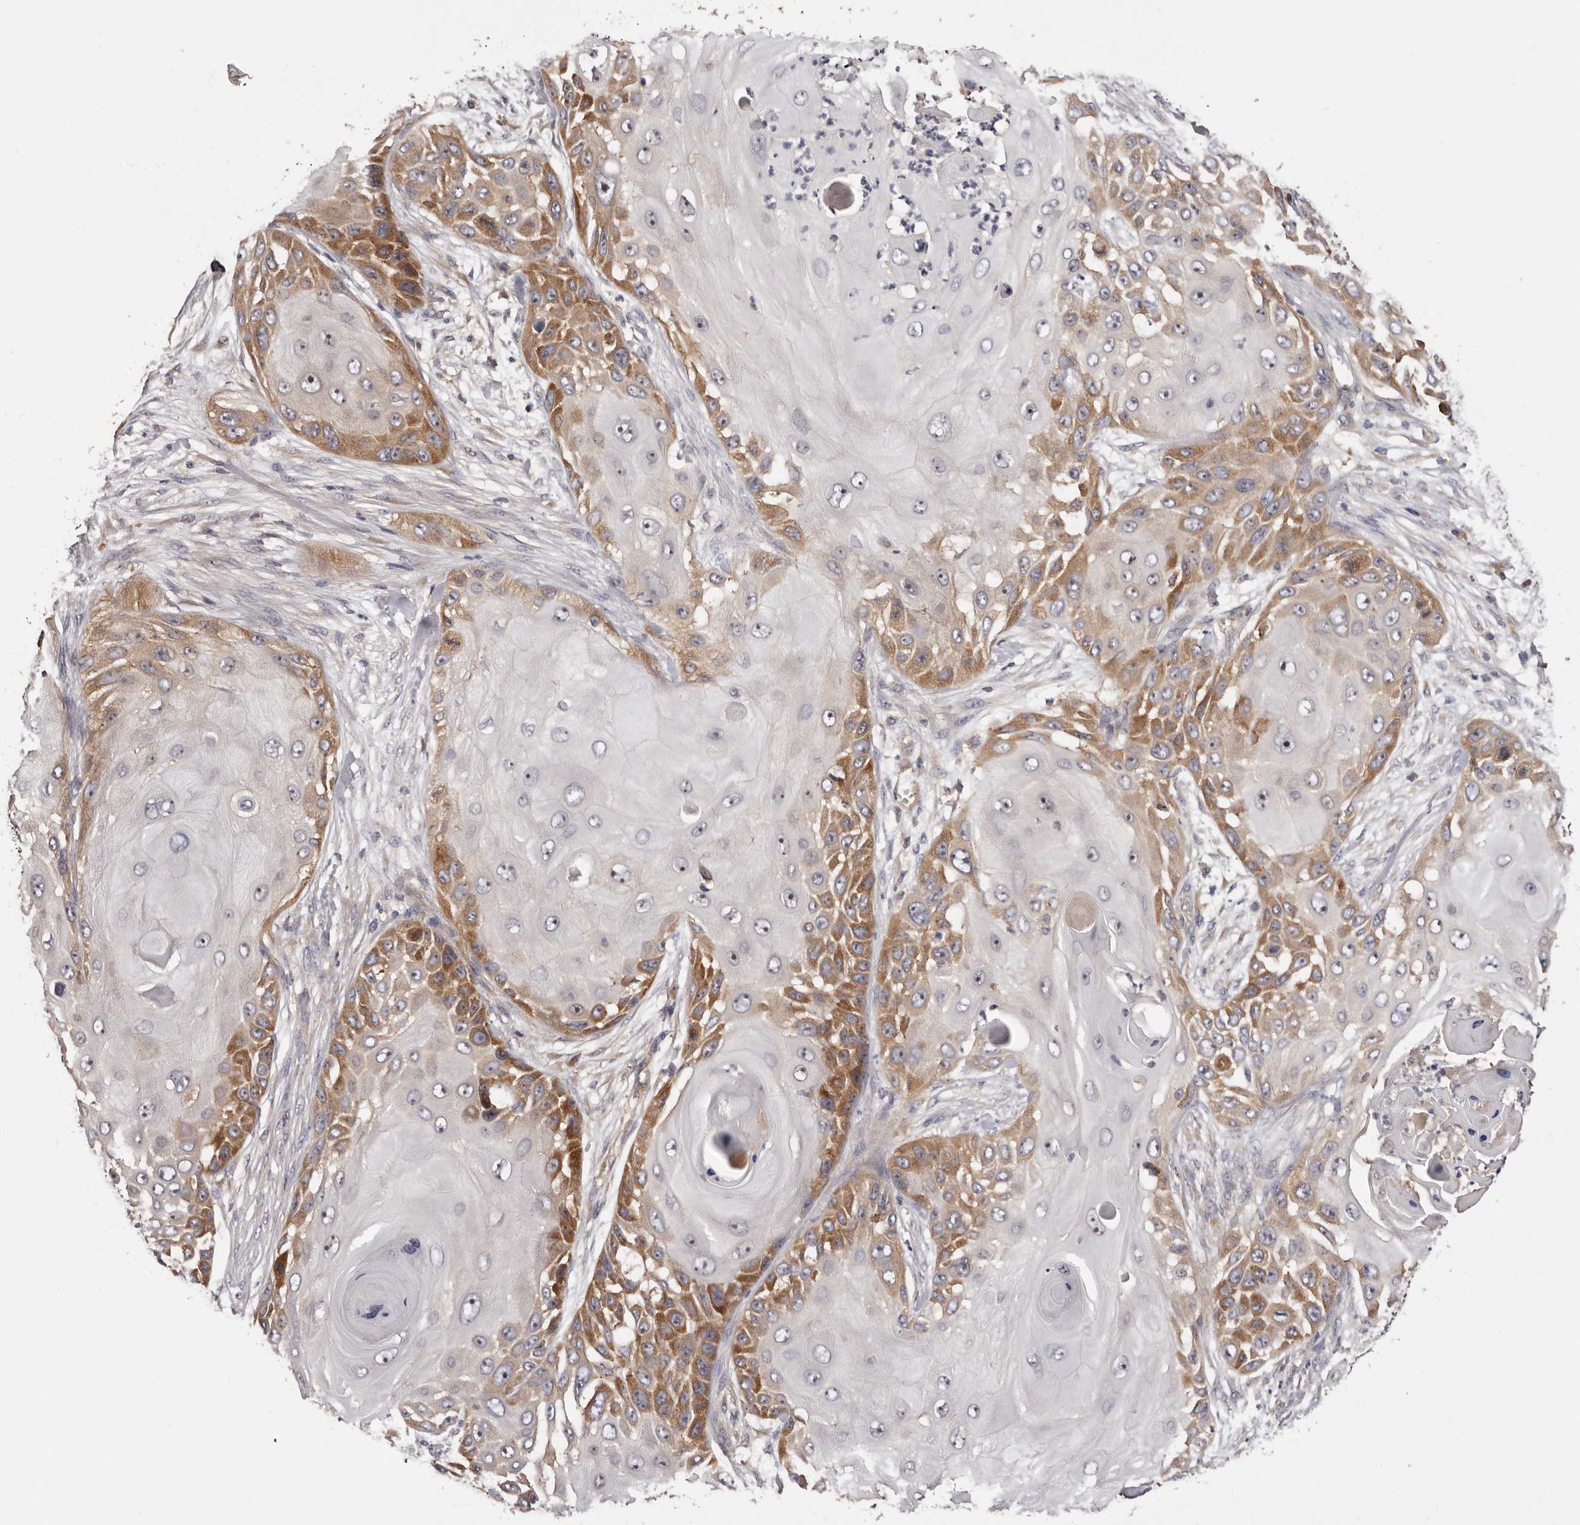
{"staining": {"intensity": "moderate", "quantity": ">75%", "location": "cytoplasmic/membranous"}, "tissue": "skin cancer", "cell_type": "Tumor cells", "image_type": "cancer", "snomed": [{"axis": "morphology", "description": "Squamous cell carcinoma, NOS"}, {"axis": "topography", "description": "Skin"}], "caption": "A medium amount of moderate cytoplasmic/membranous positivity is present in approximately >75% of tumor cells in skin squamous cell carcinoma tissue. The protein of interest is shown in brown color, while the nuclei are stained blue.", "gene": "LTV1", "patient": {"sex": "female", "age": 44}}